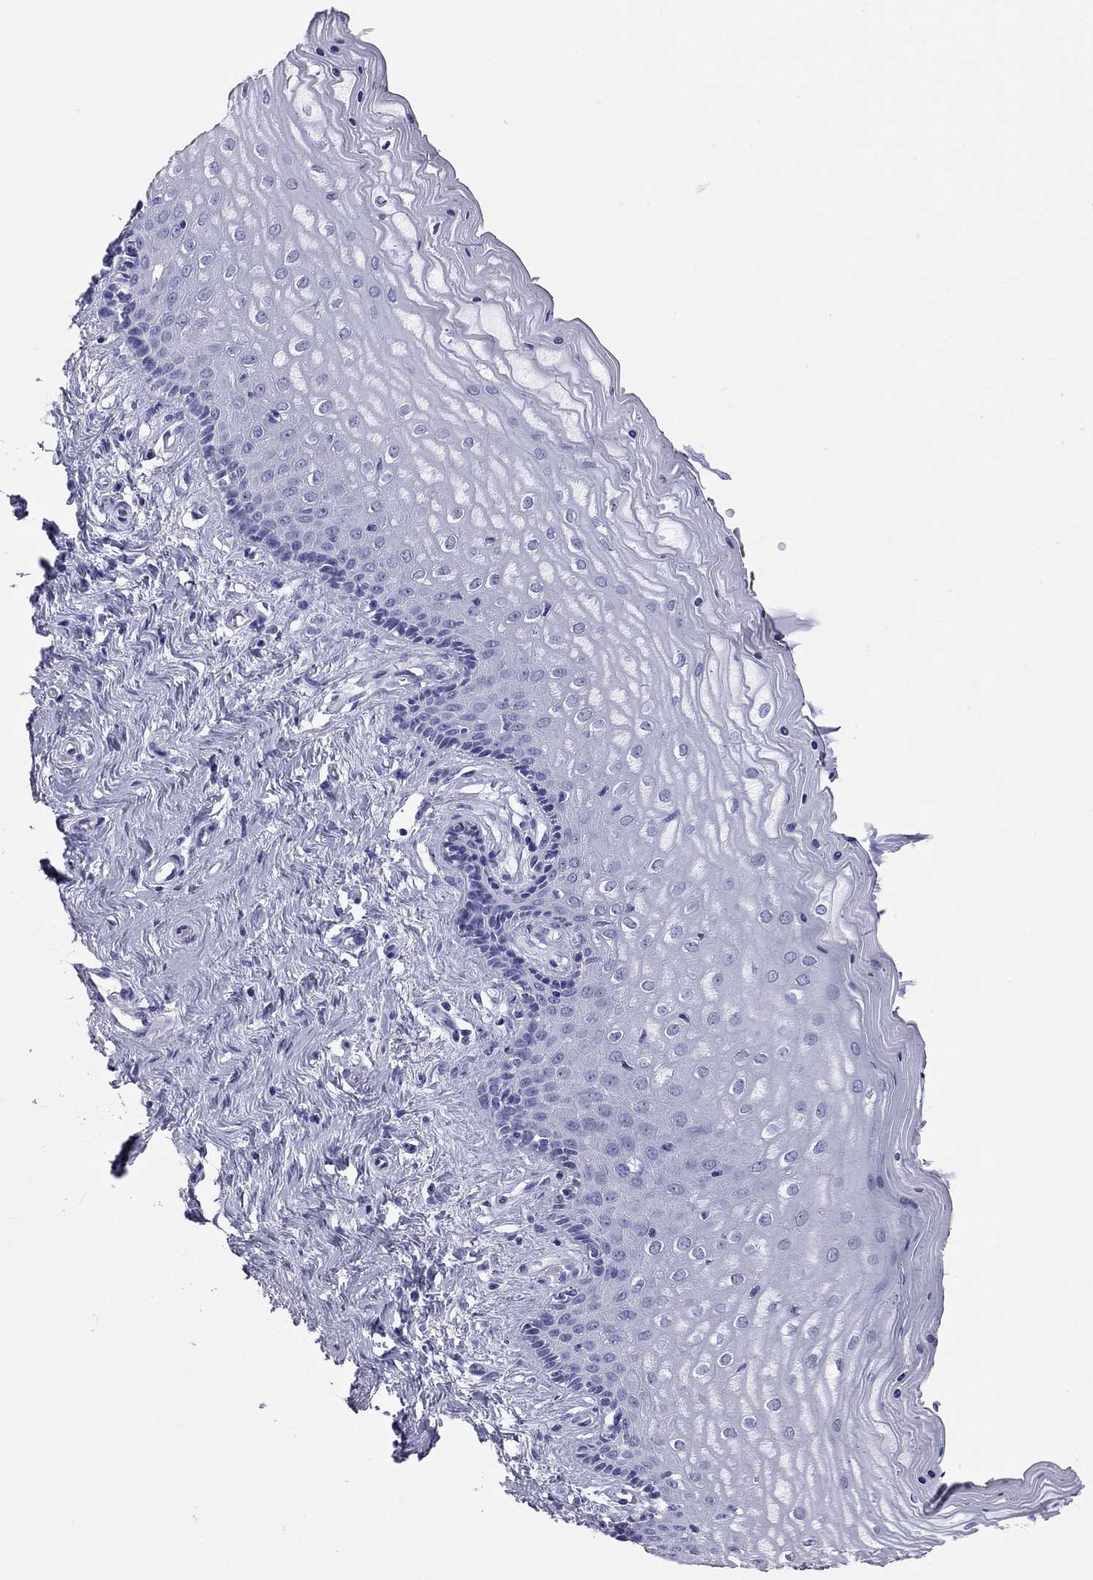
{"staining": {"intensity": "negative", "quantity": "none", "location": "none"}, "tissue": "vagina", "cell_type": "Squamous epithelial cells", "image_type": "normal", "snomed": [{"axis": "morphology", "description": "Normal tissue, NOS"}, {"axis": "topography", "description": "Vagina"}], "caption": "IHC micrograph of benign human vagina stained for a protein (brown), which shows no positivity in squamous epithelial cells.", "gene": "DPY19L2", "patient": {"sex": "female", "age": 45}}